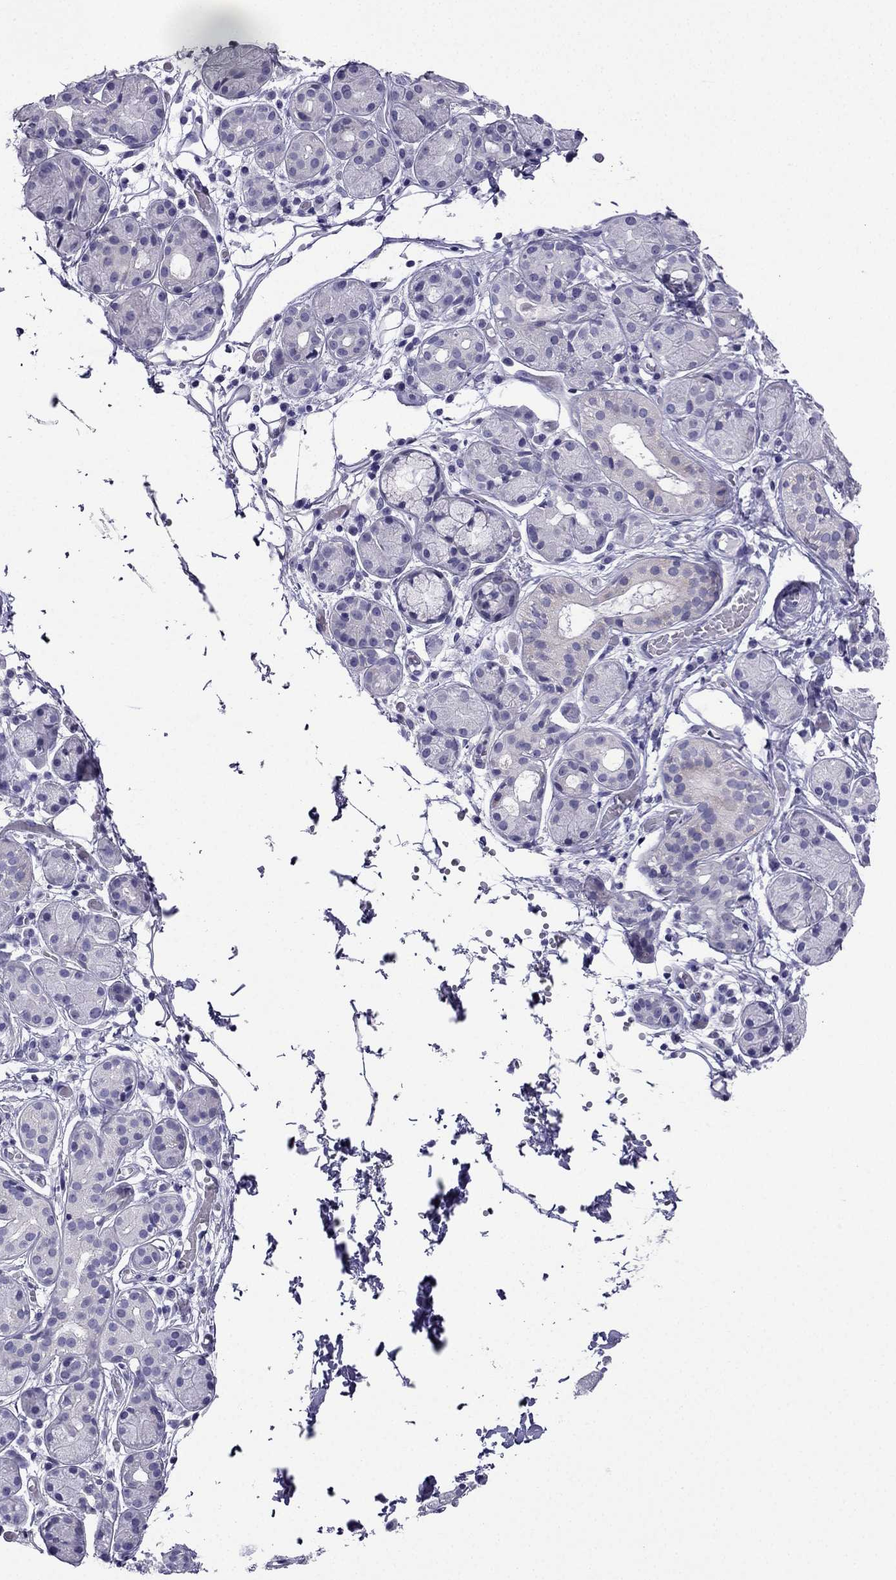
{"staining": {"intensity": "negative", "quantity": "none", "location": "none"}, "tissue": "salivary gland", "cell_type": "Glandular cells", "image_type": "normal", "snomed": [{"axis": "morphology", "description": "Normal tissue, NOS"}, {"axis": "topography", "description": "Salivary gland"}, {"axis": "topography", "description": "Peripheral nerve tissue"}], "caption": "The histopathology image displays no significant positivity in glandular cells of salivary gland.", "gene": "KCNJ10", "patient": {"sex": "male", "age": 71}}